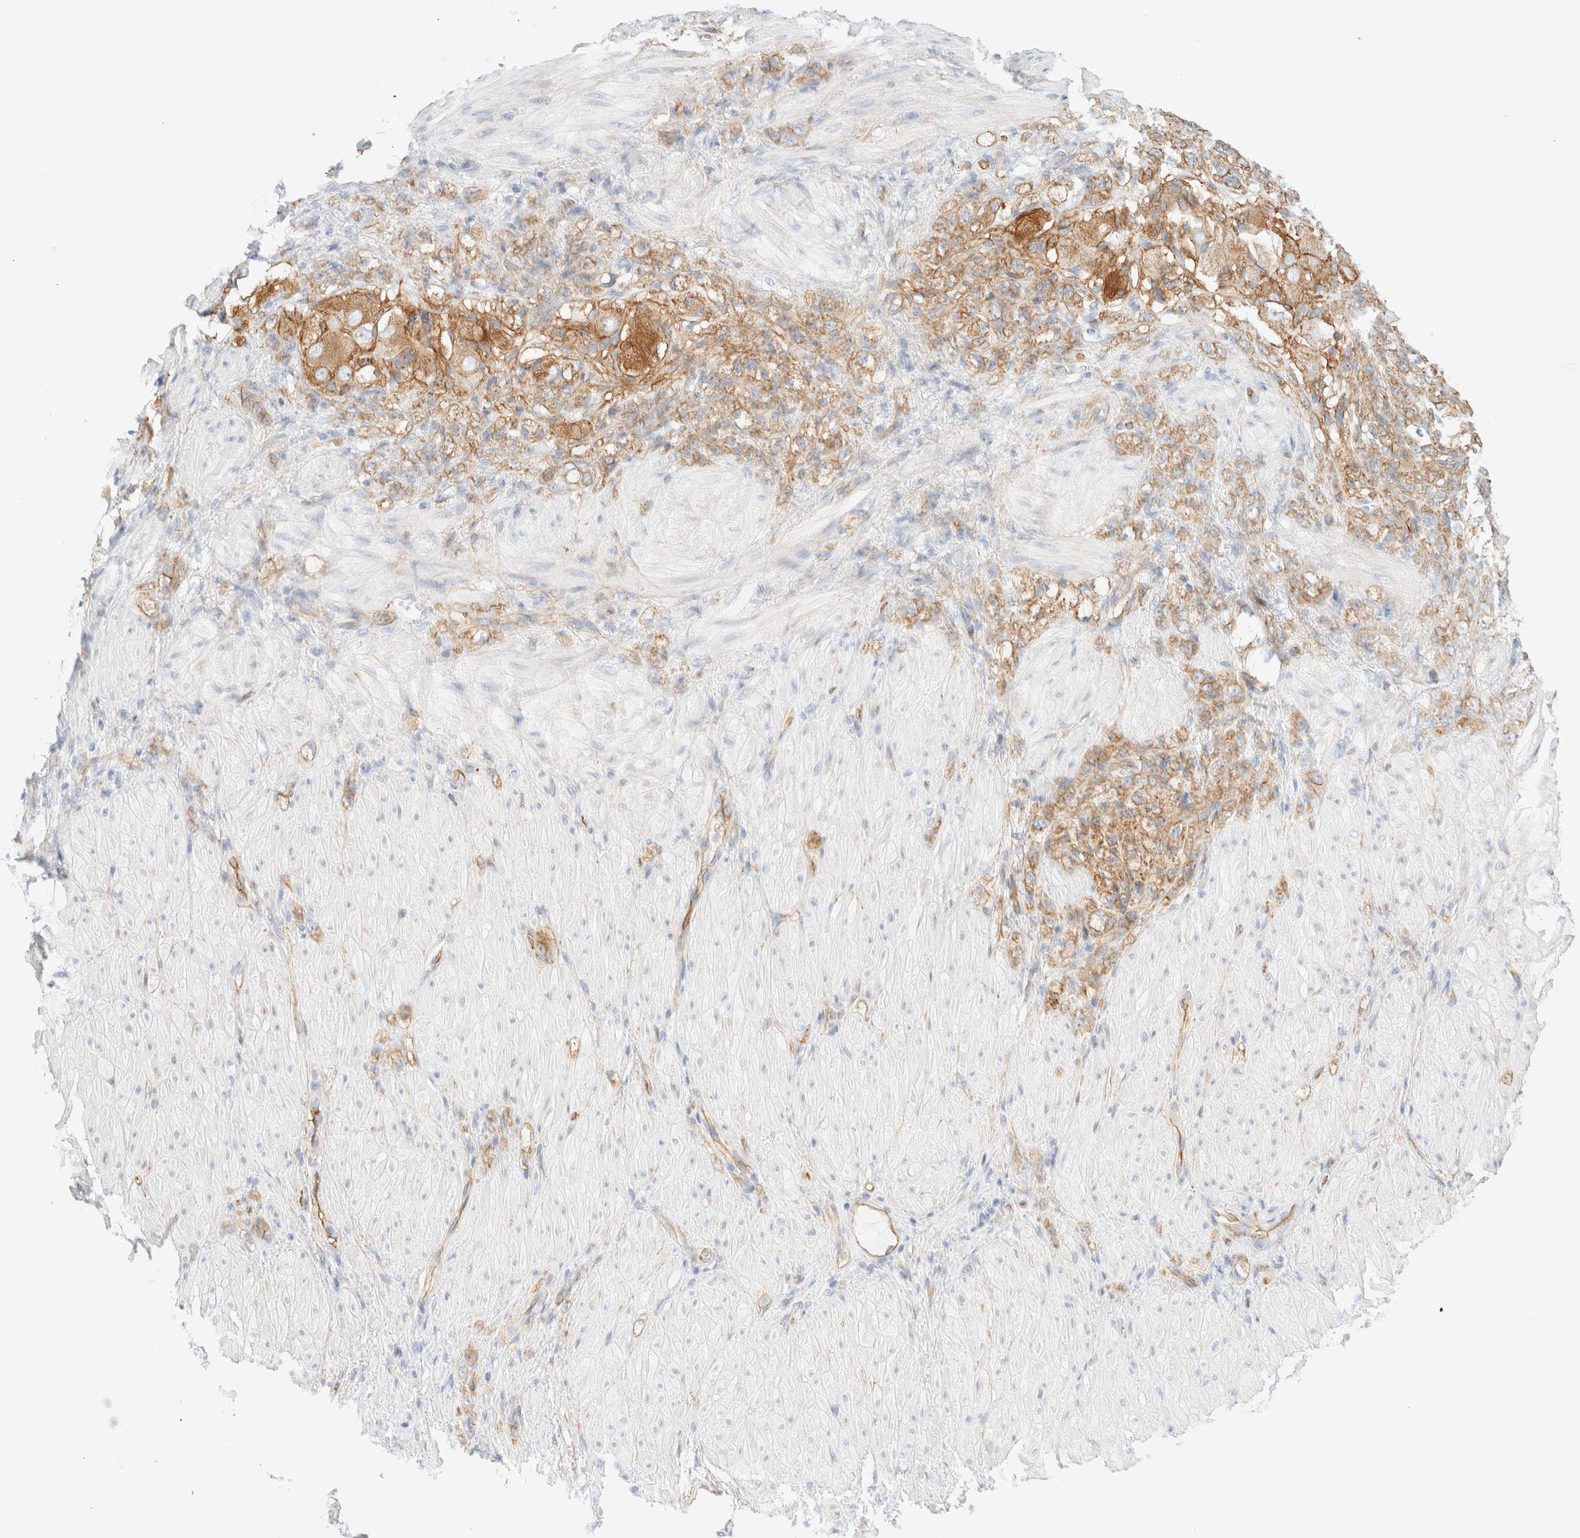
{"staining": {"intensity": "moderate", "quantity": ">75%", "location": "cytoplasmic/membranous"}, "tissue": "stomach cancer", "cell_type": "Tumor cells", "image_type": "cancer", "snomed": [{"axis": "morphology", "description": "Normal tissue, NOS"}, {"axis": "morphology", "description": "Adenocarcinoma, NOS"}, {"axis": "topography", "description": "Stomach"}], "caption": "A medium amount of moderate cytoplasmic/membranous positivity is appreciated in approximately >75% of tumor cells in stomach cancer (adenocarcinoma) tissue.", "gene": "CYB5R4", "patient": {"sex": "male", "age": 82}}